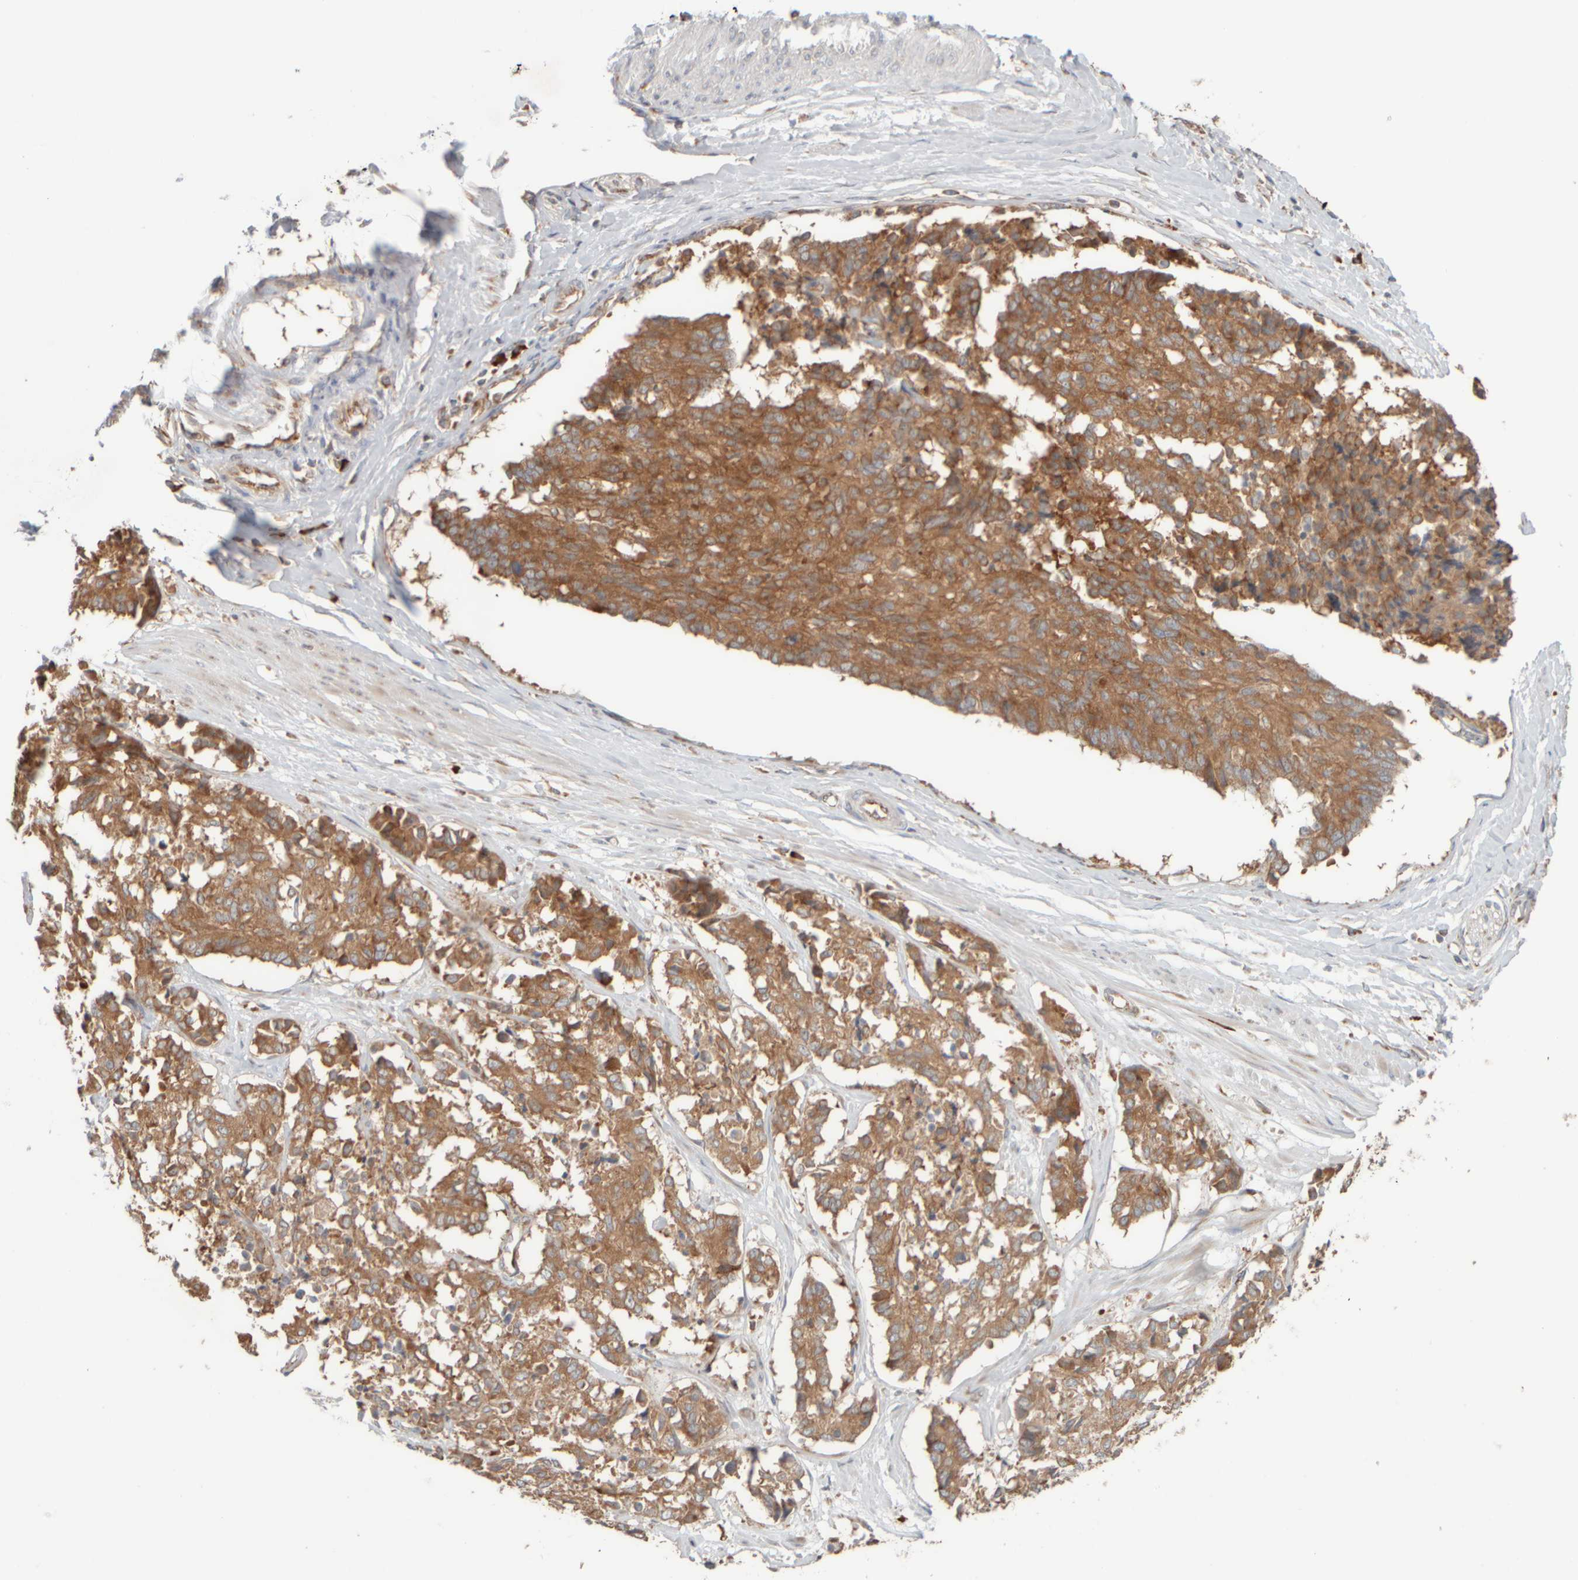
{"staining": {"intensity": "moderate", "quantity": ">75%", "location": "cytoplasmic/membranous"}, "tissue": "cervical cancer", "cell_type": "Tumor cells", "image_type": "cancer", "snomed": [{"axis": "morphology", "description": "Squamous cell carcinoma, NOS"}, {"axis": "topography", "description": "Cervix"}], "caption": "Cervical cancer was stained to show a protein in brown. There is medium levels of moderate cytoplasmic/membranous positivity in approximately >75% of tumor cells. (DAB (3,3'-diaminobenzidine) = brown stain, brightfield microscopy at high magnification).", "gene": "EIF2B3", "patient": {"sex": "female", "age": 35}}